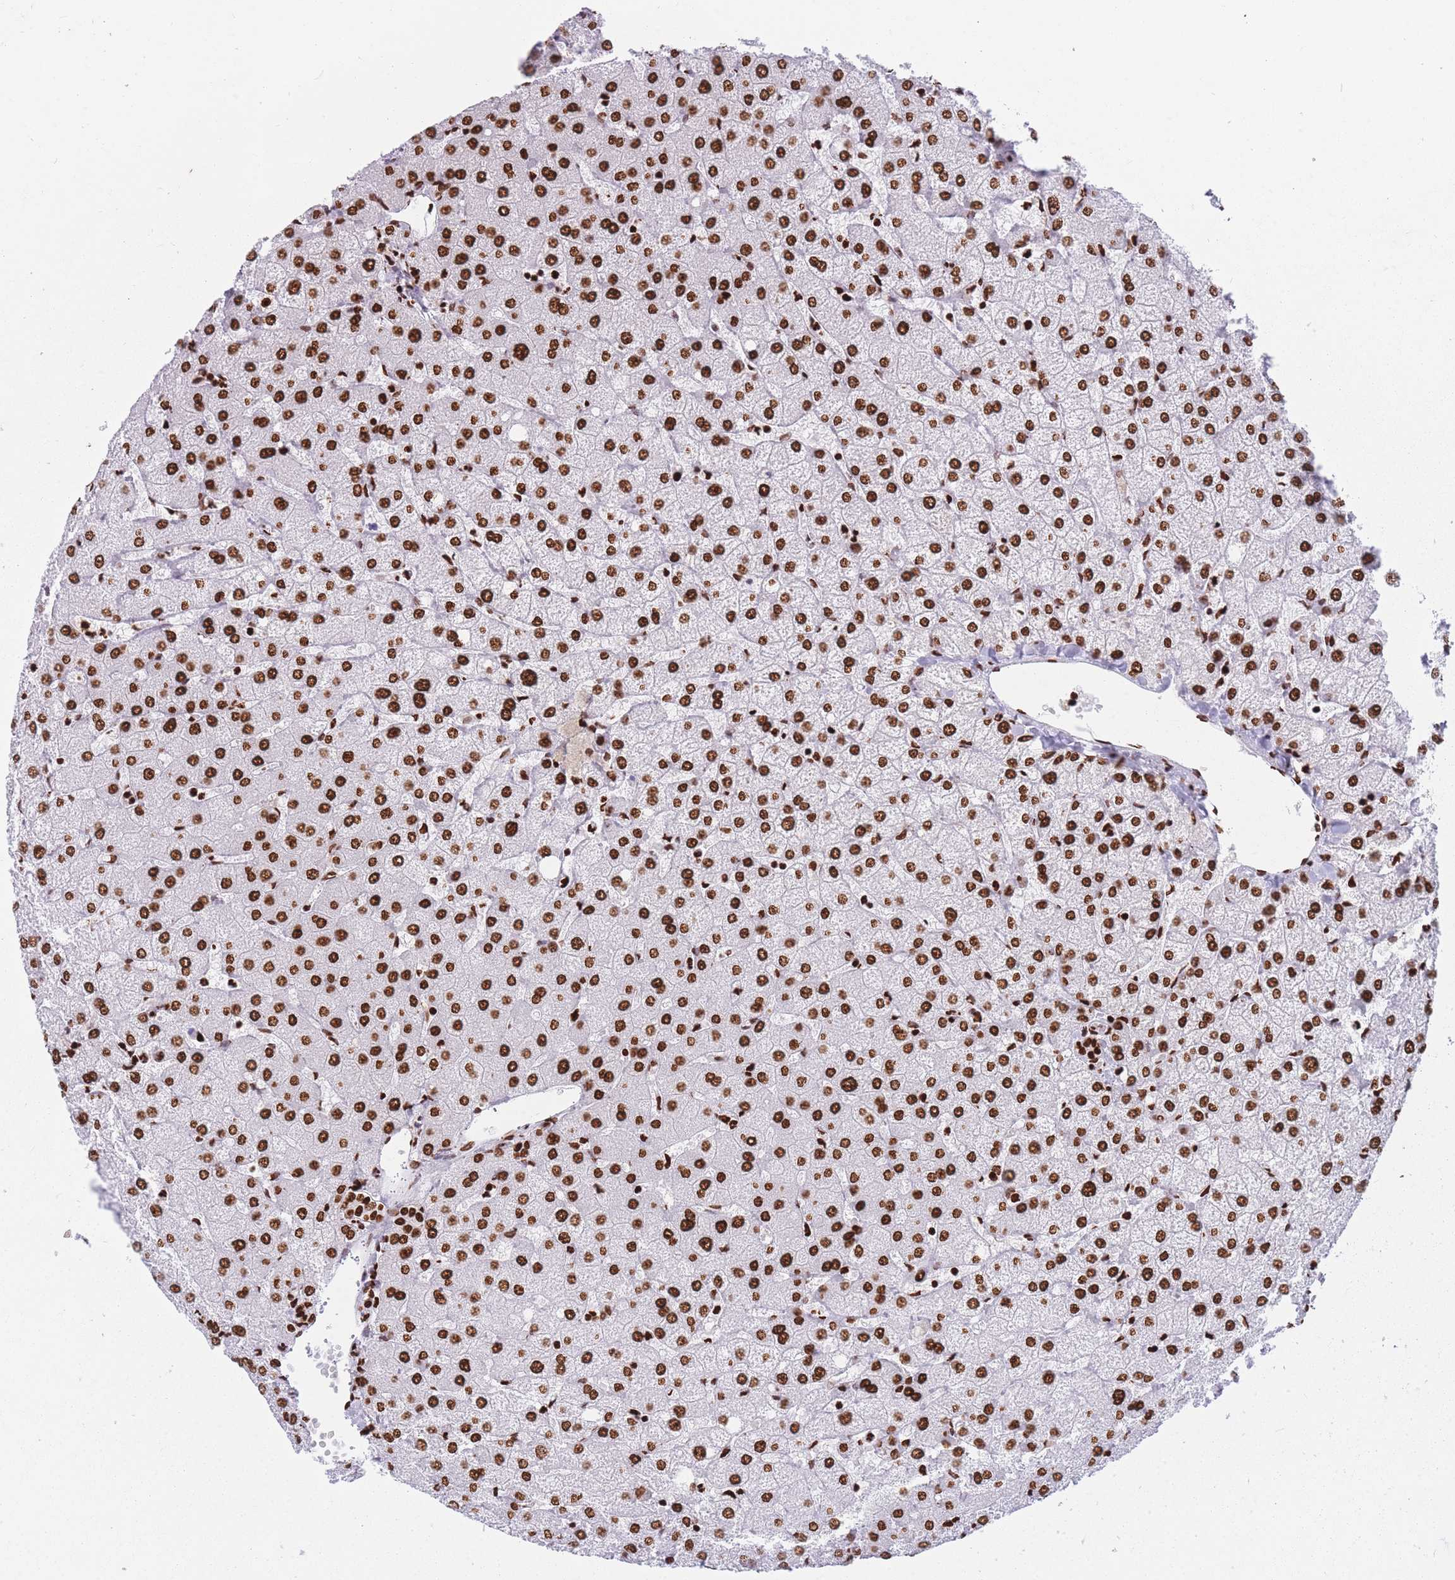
{"staining": {"intensity": "strong", "quantity": ">75%", "location": "nuclear"}, "tissue": "liver", "cell_type": "Cholangiocytes", "image_type": "normal", "snomed": [{"axis": "morphology", "description": "Normal tissue, NOS"}, {"axis": "topography", "description": "Liver"}], "caption": "A brown stain shows strong nuclear positivity of a protein in cholangiocytes of unremarkable liver. The protein is shown in brown color, while the nuclei are stained blue.", "gene": "HNRNPUL1", "patient": {"sex": "female", "age": 54}}